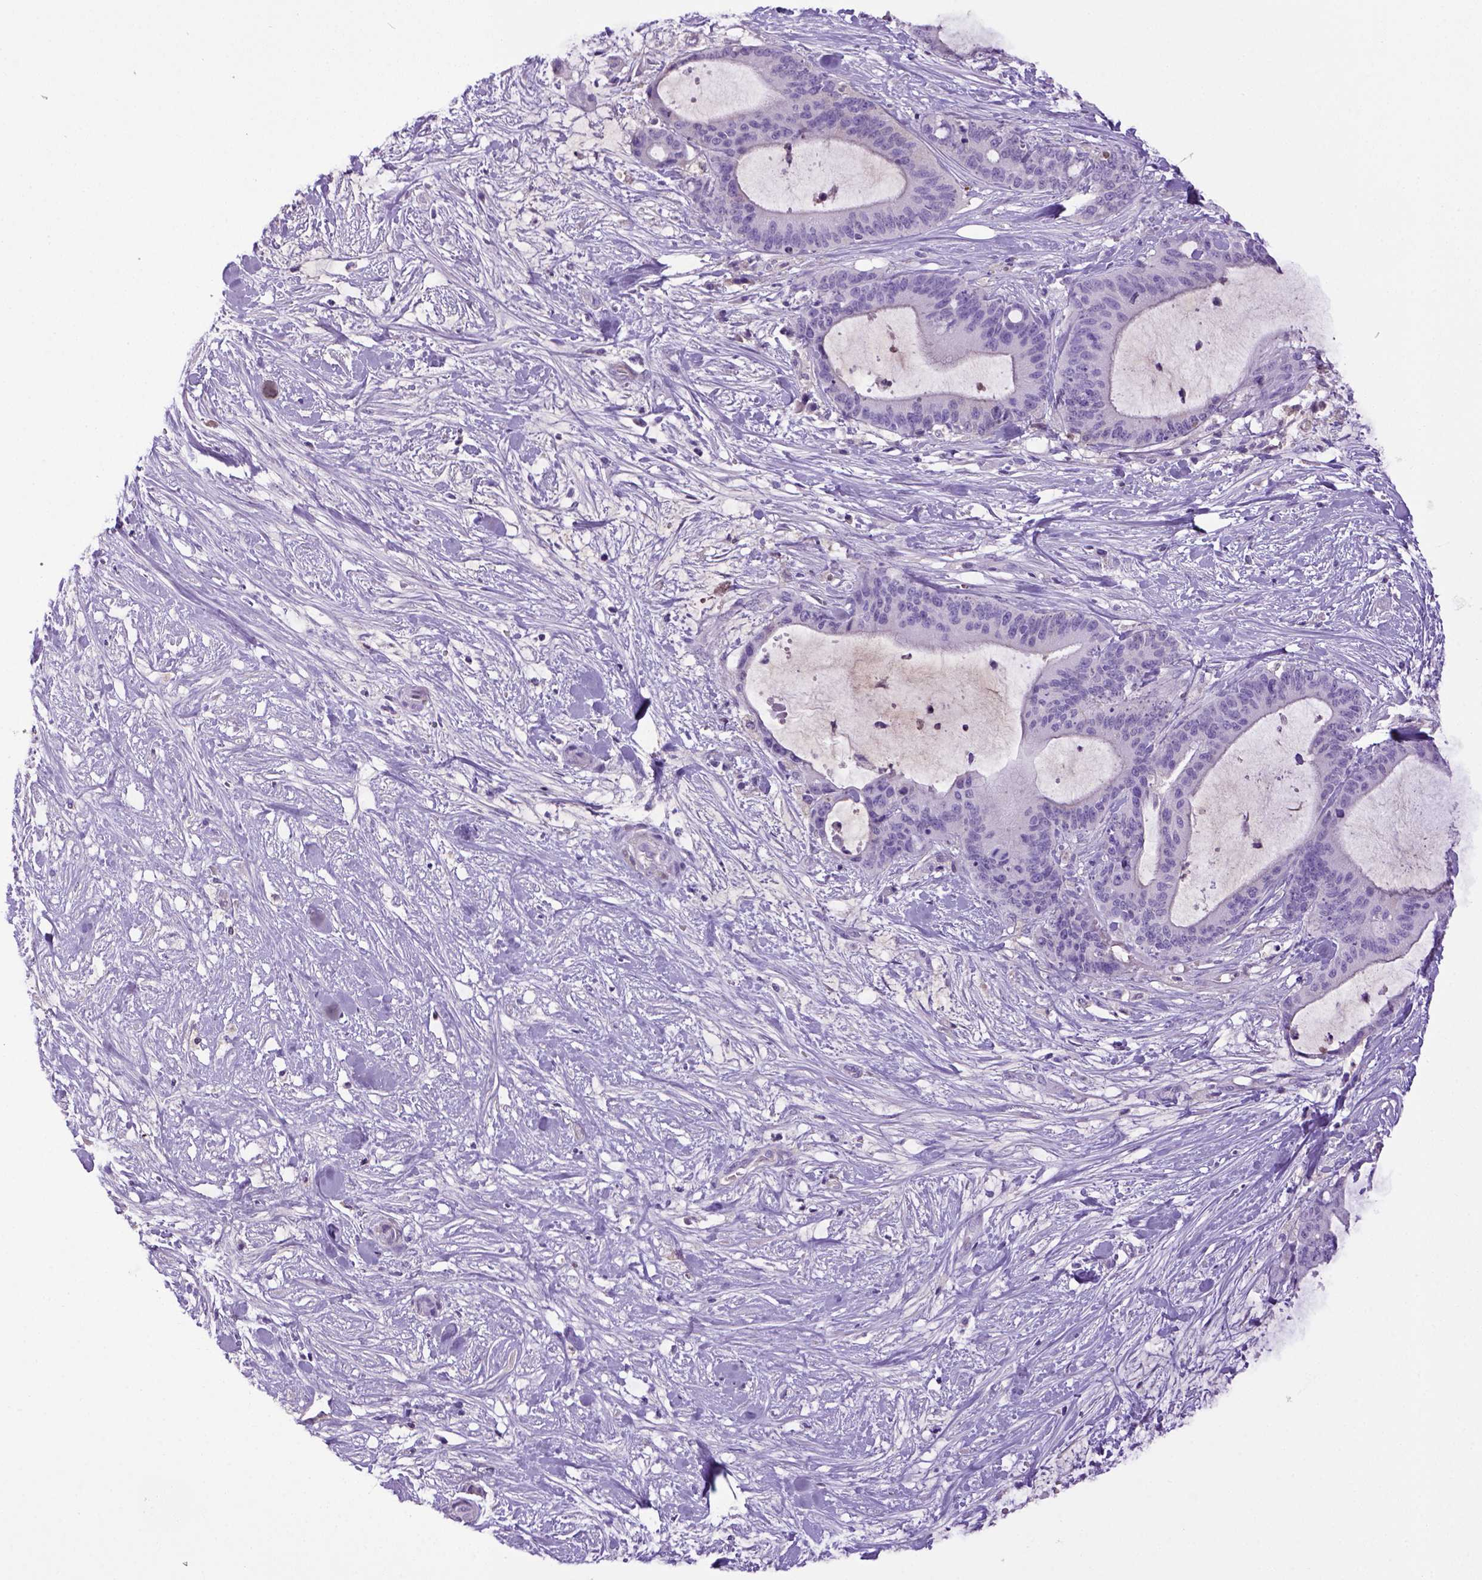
{"staining": {"intensity": "negative", "quantity": "none", "location": "none"}, "tissue": "liver cancer", "cell_type": "Tumor cells", "image_type": "cancer", "snomed": [{"axis": "morphology", "description": "Cholangiocarcinoma"}, {"axis": "topography", "description": "Liver"}], "caption": "Tumor cells are negative for brown protein staining in liver cancer (cholangiocarcinoma). (Stains: DAB immunohistochemistry (IHC) with hematoxylin counter stain, Microscopy: brightfield microscopy at high magnification).", "gene": "ITIH4", "patient": {"sex": "female", "age": 73}}